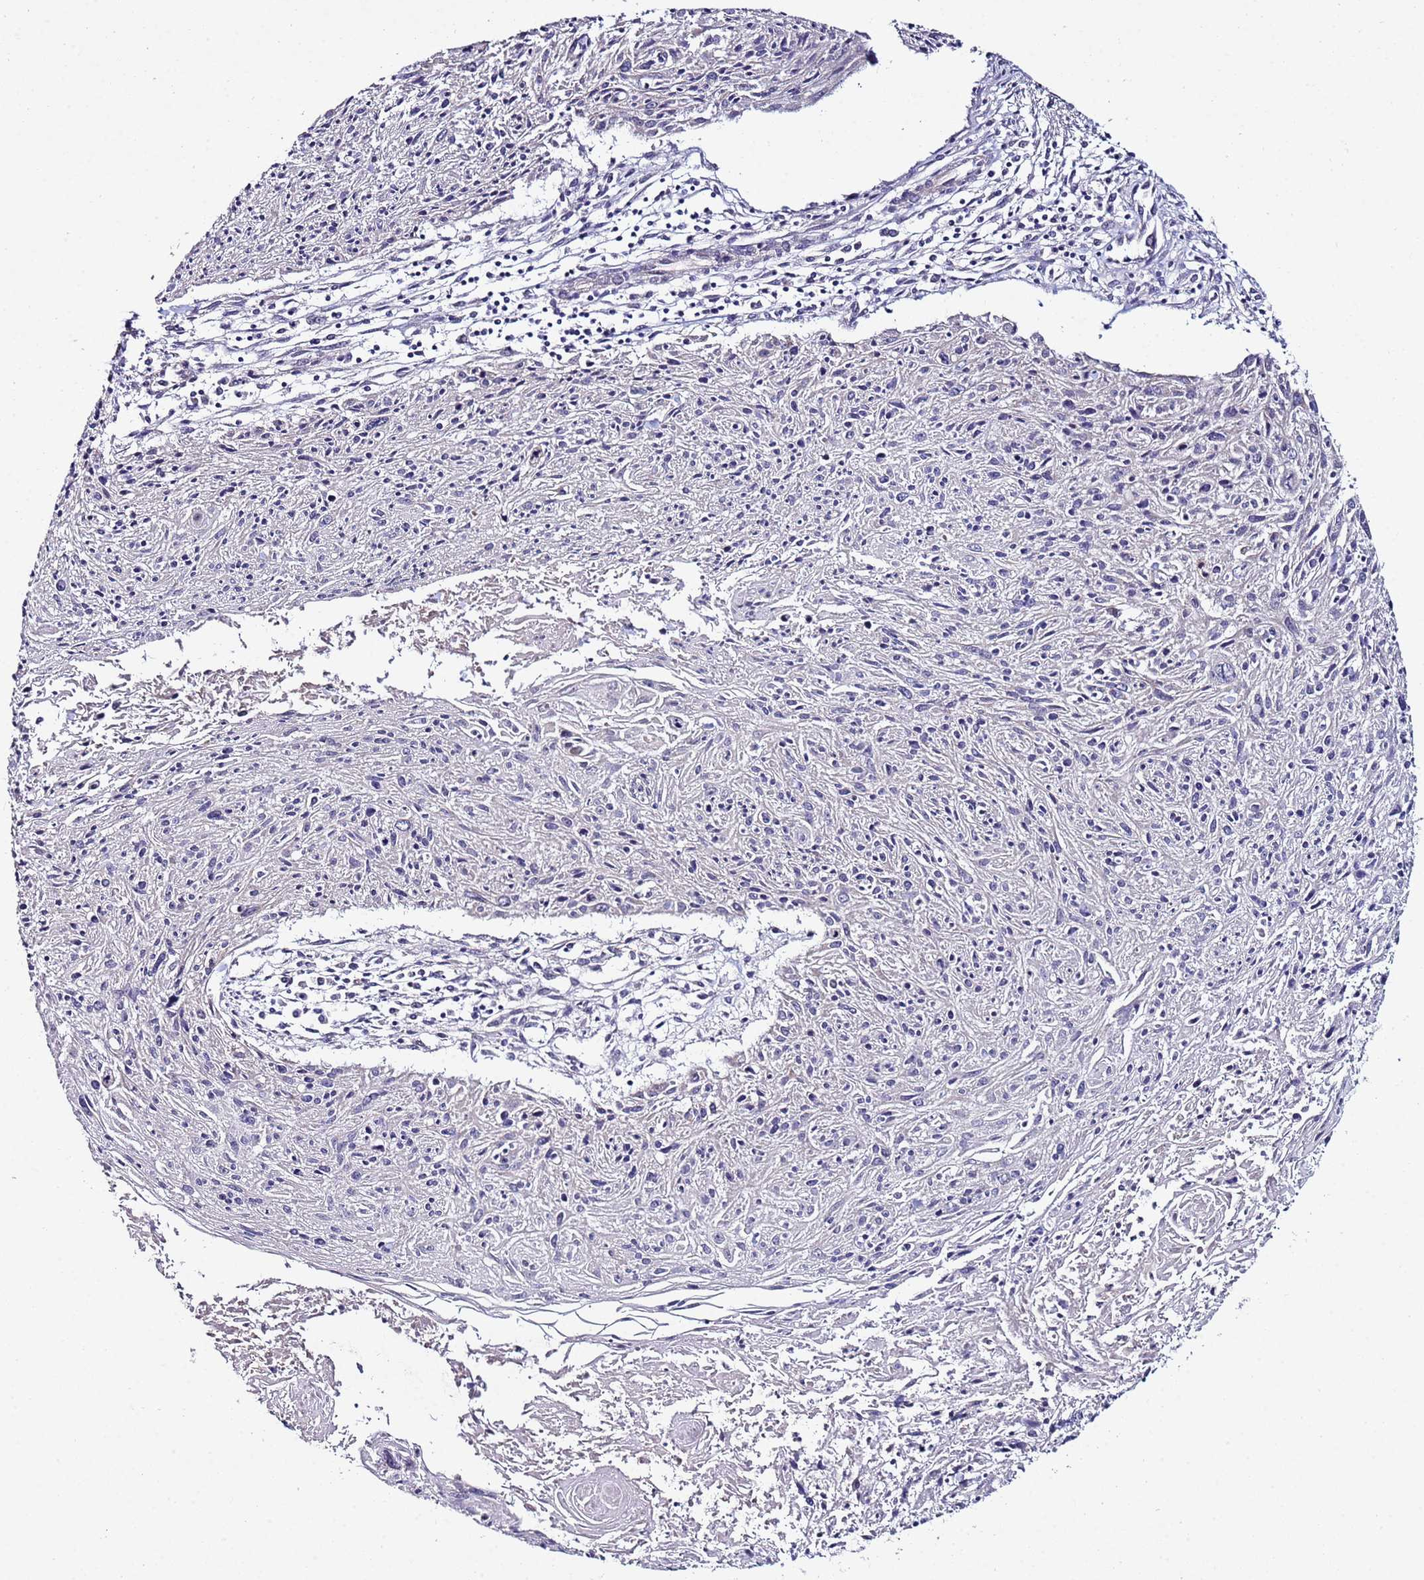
{"staining": {"intensity": "negative", "quantity": "none", "location": "none"}, "tissue": "cervical cancer", "cell_type": "Tumor cells", "image_type": "cancer", "snomed": [{"axis": "morphology", "description": "Squamous cell carcinoma, NOS"}, {"axis": "topography", "description": "Cervix"}], "caption": "IHC photomicrograph of cervical cancer stained for a protein (brown), which exhibits no positivity in tumor cells.", "gene": "CLHC1", "patient": {"sex": "female", "age": 51}}